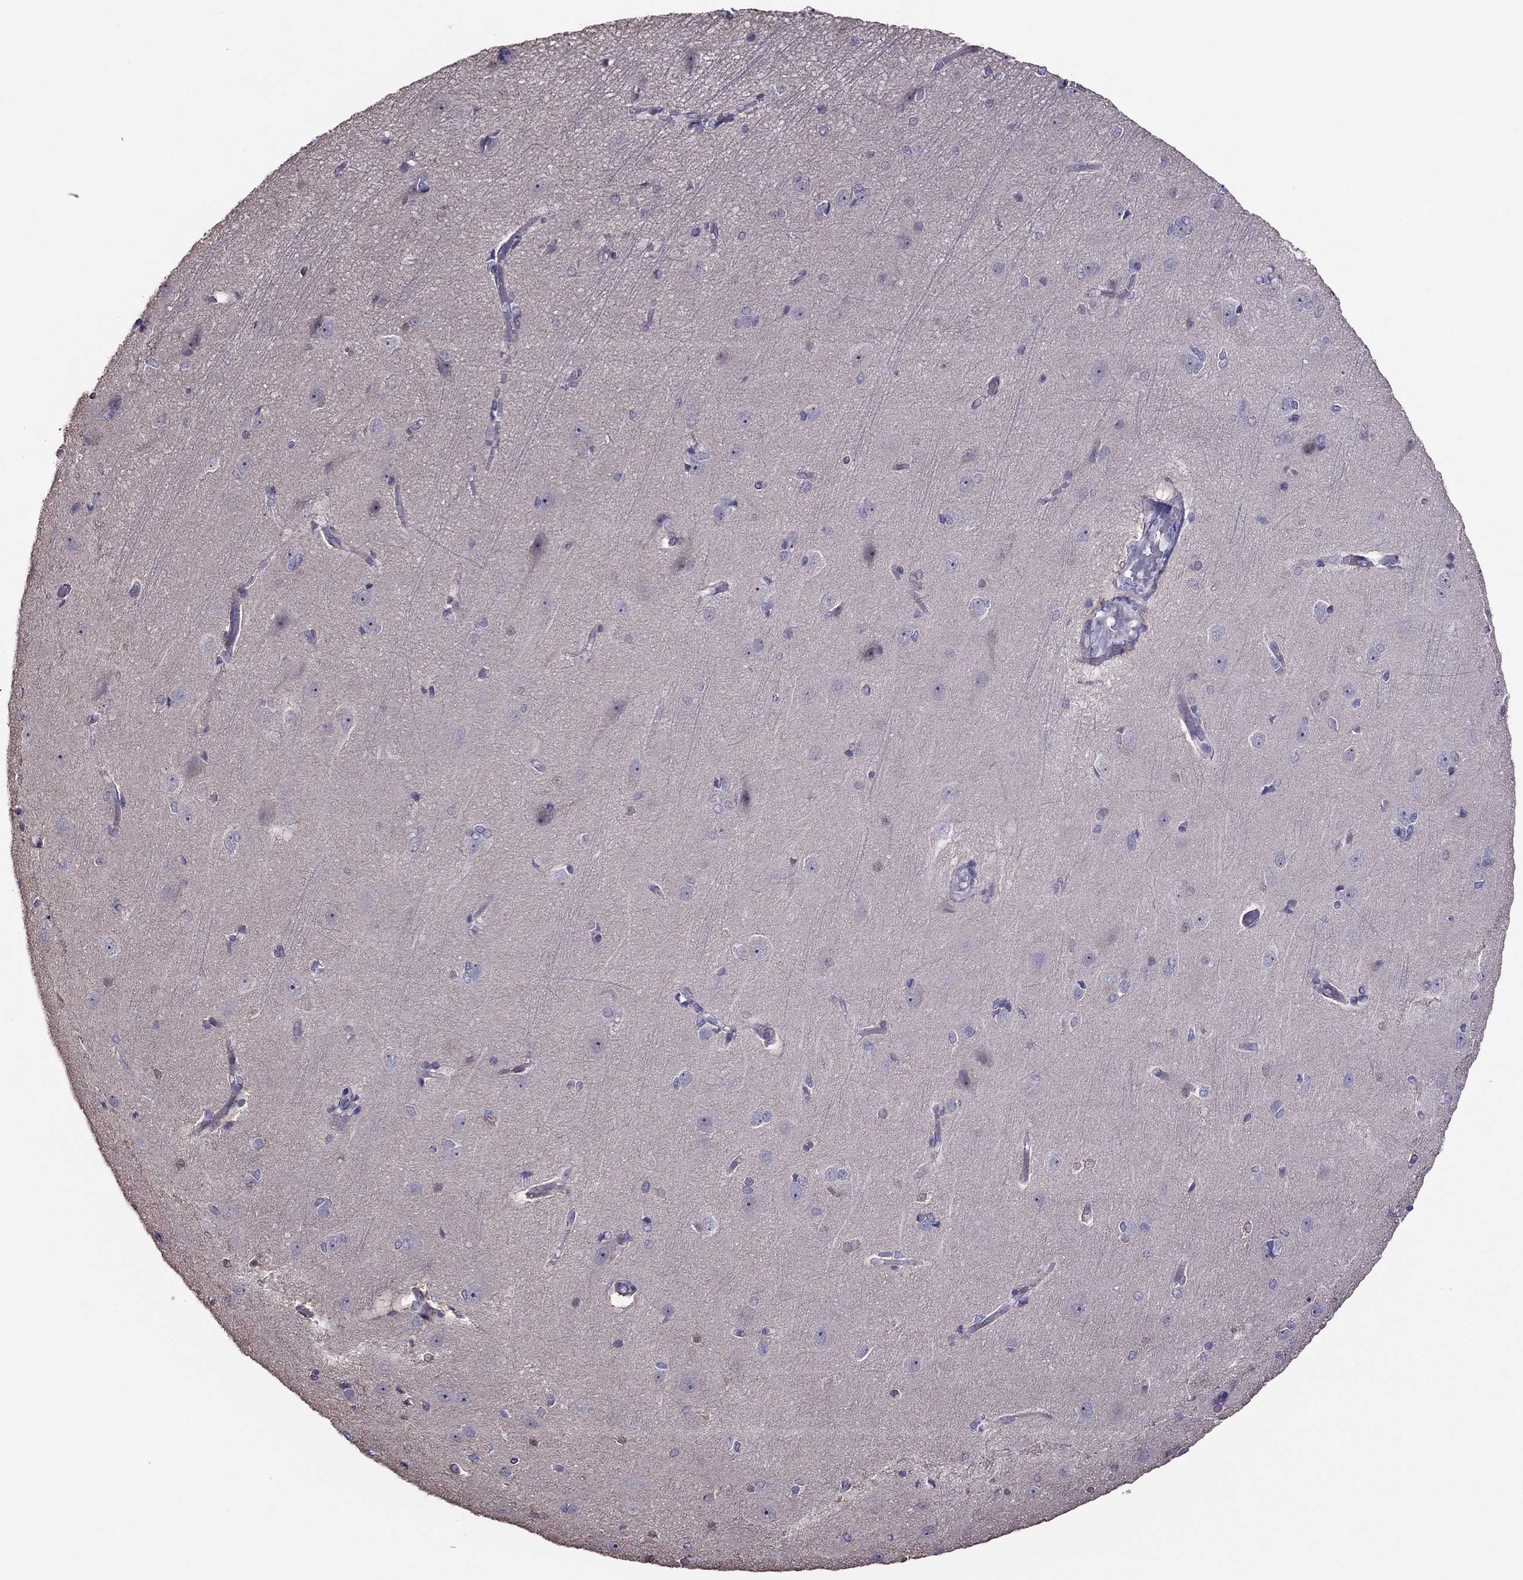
{"staining": {"intensity": "negative", "quantity": "none", "location": "none"}, "tissue": "cerebral cortex", "cell_type": "Endothelial cells", "image_type": "normal", "snomed": [{"axis": "morphology", "description": "Normal tissue, NOS"}, {"axis": "topography", "description": "Cerebral cortex"}], "caption": "IHC image of normal cerebral cortex: cerebral cortex stained with DAB exhibits no significant protein positivity in endothelial cells.", "gene": "LRRC46", "patient": {"sex": "male", "age": 37}}